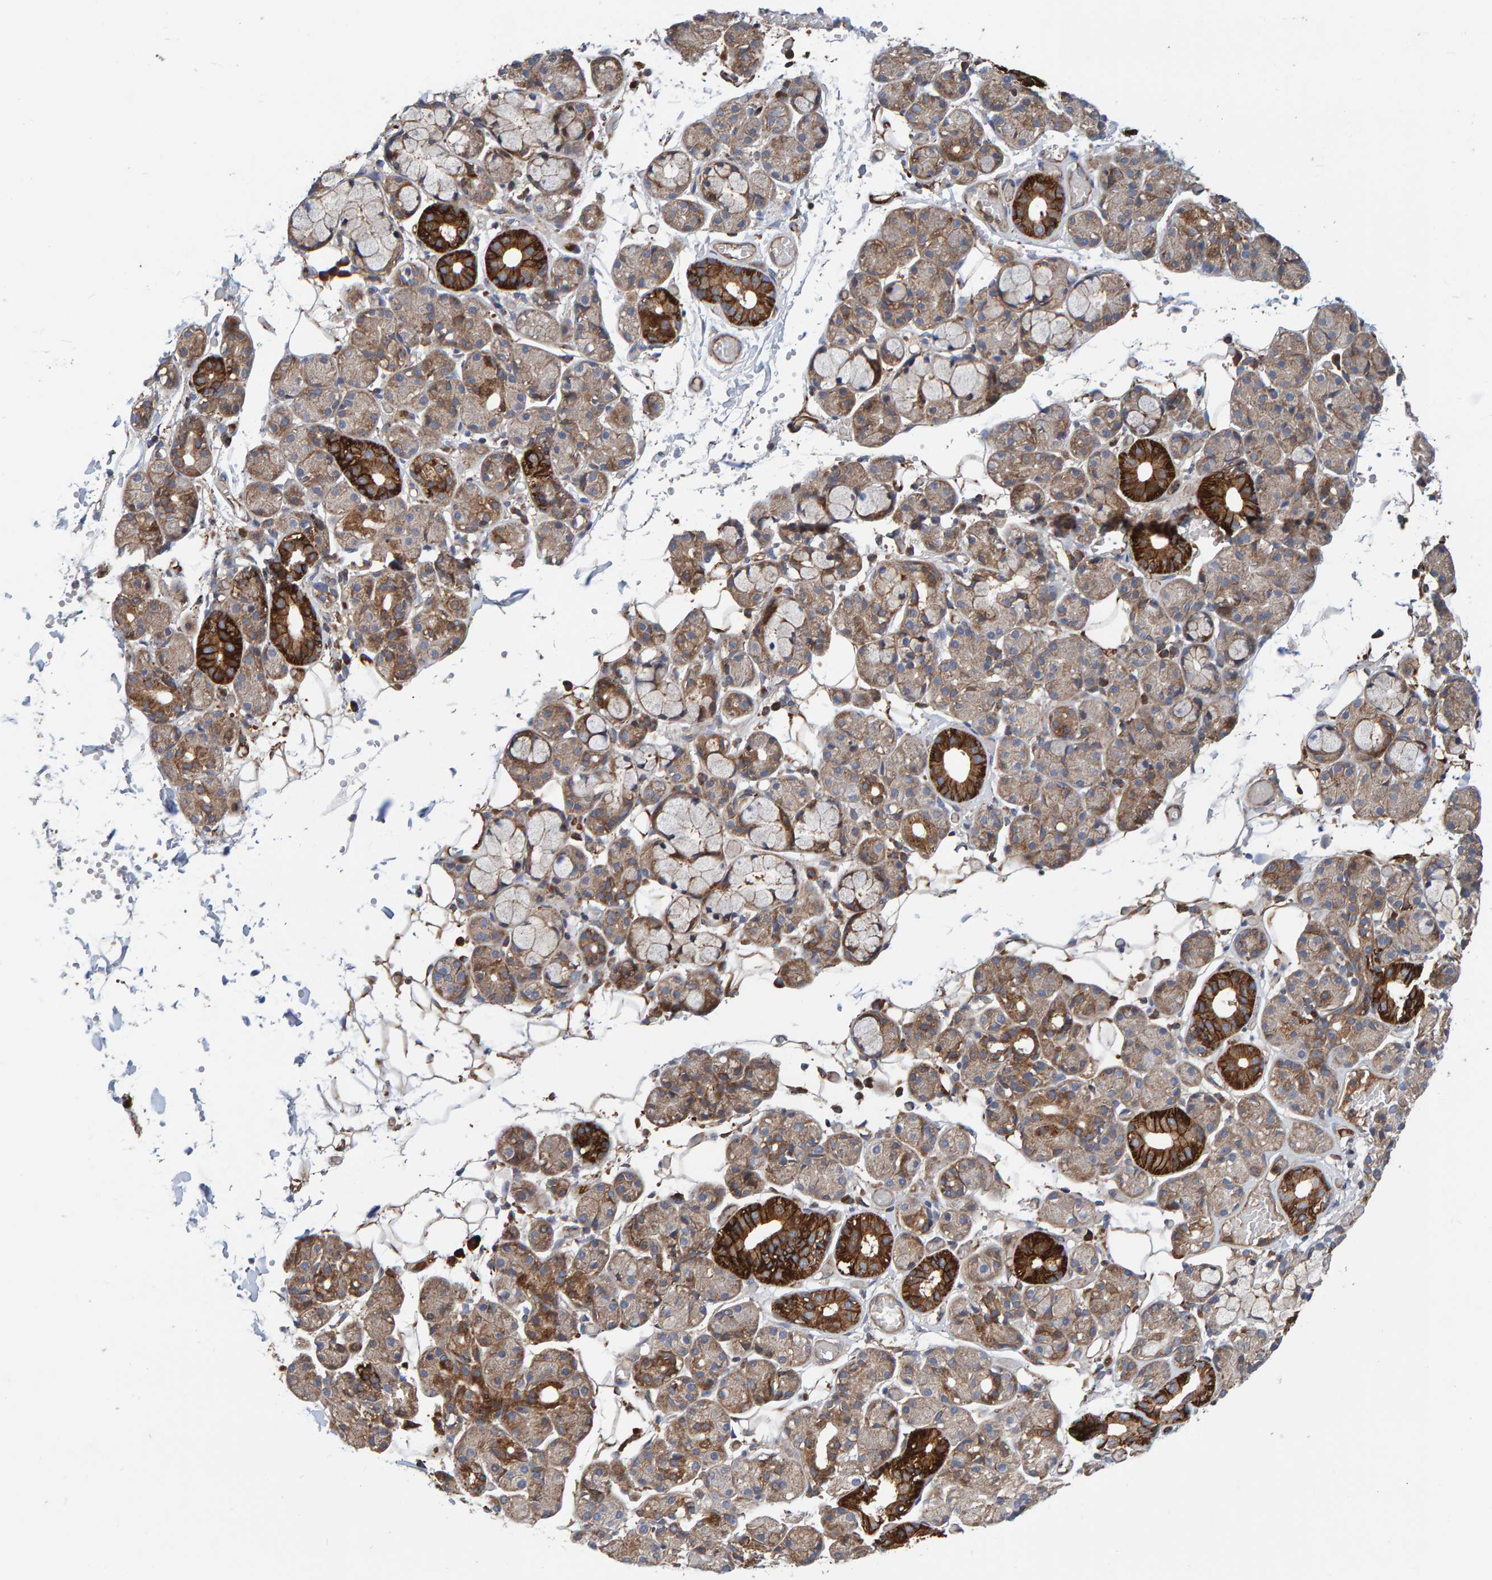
{"staining": {"intensity": "strong", "quantity": "<25%", "location": "cytoplasmic/membranous"}, "tissue": "salivary gland", "cell_type": "Glandular cells", "image_type": "normal", "snomed": [{"axis": "morphology", "description": "Normal tissue, NOS"}, {"axis": "topography", "description": "Salivary gland"}], "caption": "Immunohistochemical staining of normal human salivary gland reveals <25% levels of strong cytoplasmic/membranous protein staining in approximately <25% of glandular cells.", "gene": "KIAA0753", "patient": {"sex": "male", "age": 63}}